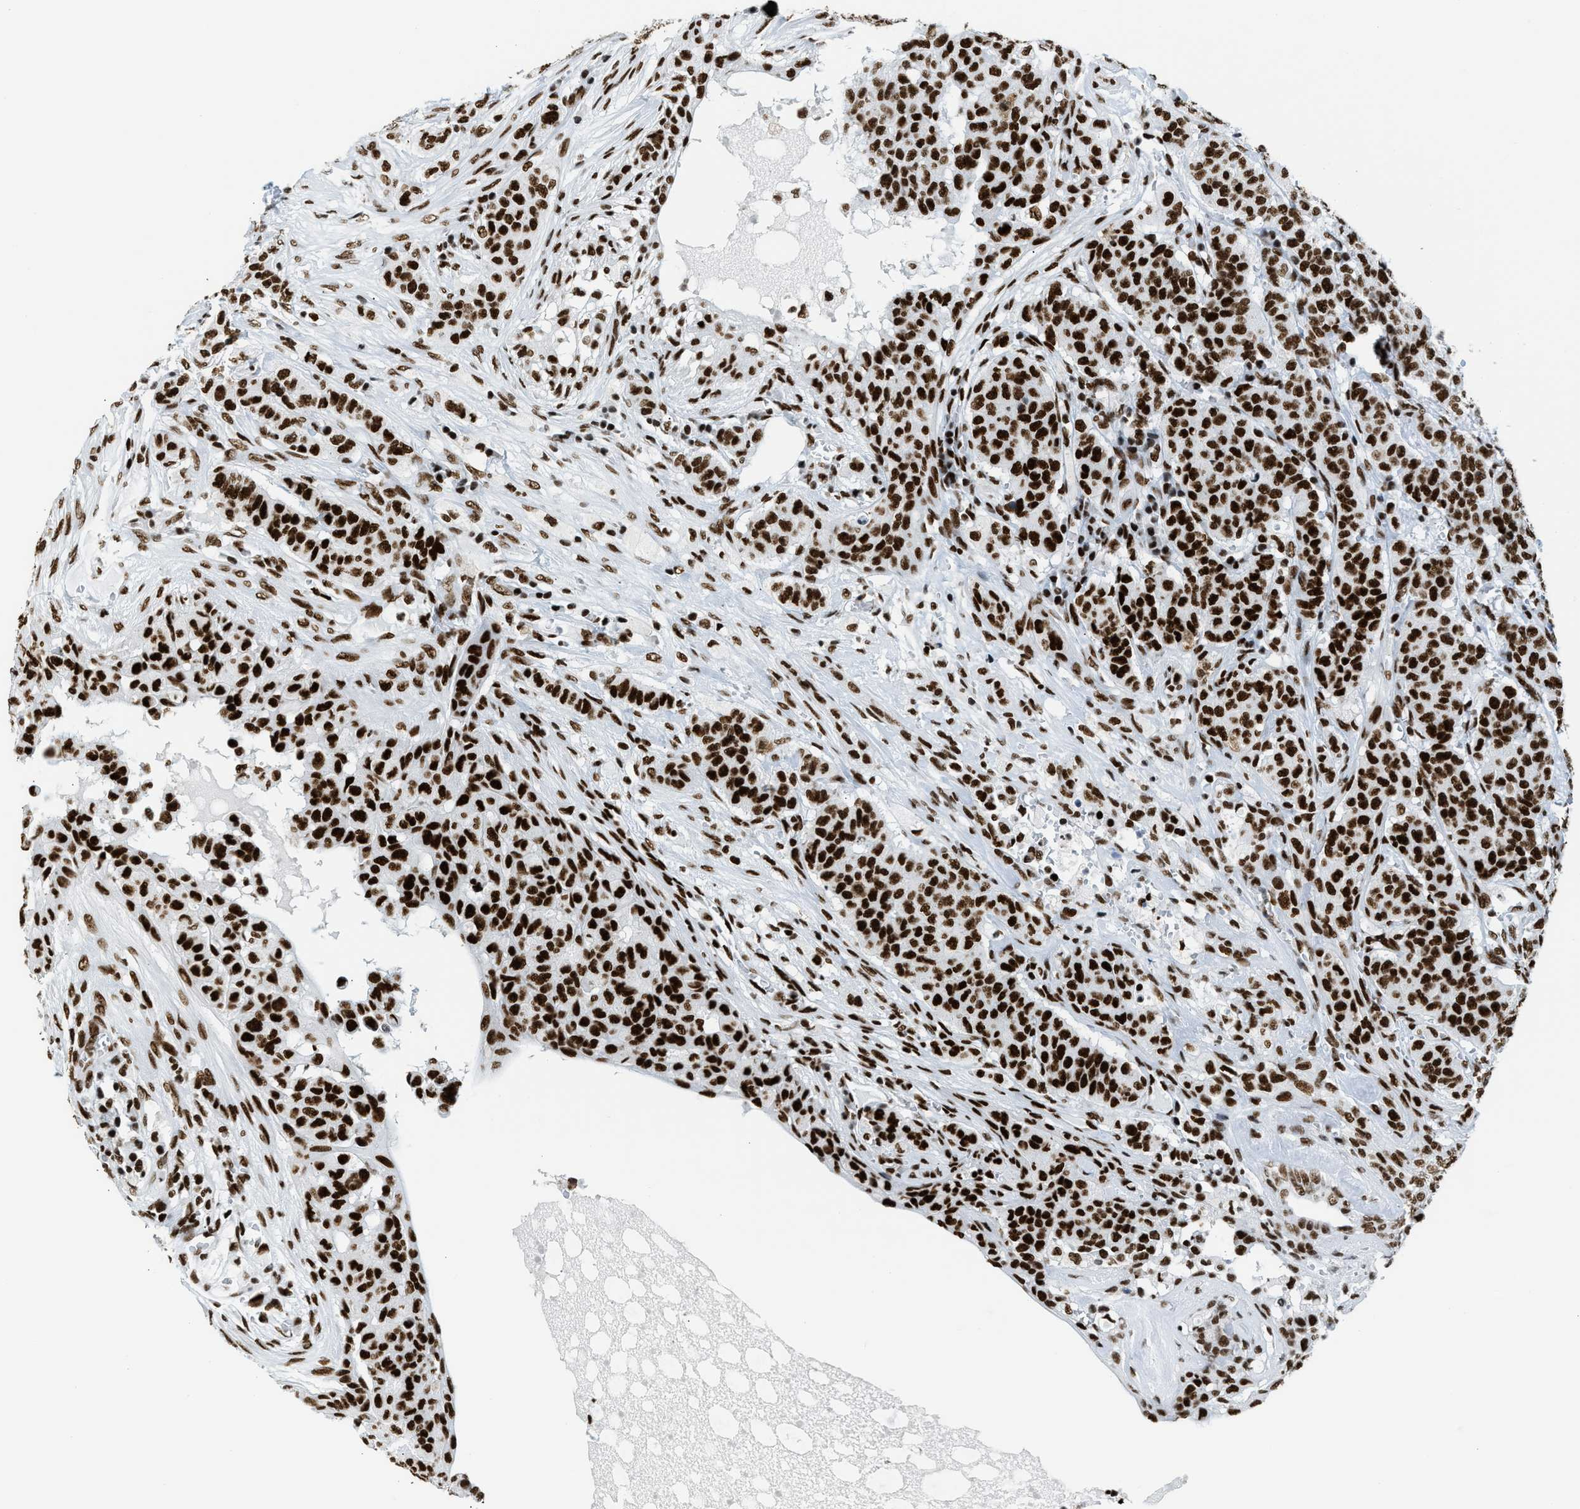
{"staining": {"intensity": "strong", "quantity": ">75%", "location": "nuclear"}, "tissue": "breast cancer", "cell_type": "Tumor cells", "image_type": "cancer", "snomed": [{"axis": "morphology", "description": "Normal tissue, NOS"}, {"axis": "morphology", "description": "Duct carcinoma"}, {"axis": "topography", "description": "Breast"}], "caption": "Breast cancer (infiltrating ductal carcinoma) stained with a brown dye displays strong nuclear positive staining in about >75% of tumor cells.", "gene": "PIF1", "patient": {"sex": "female", "age": 40}}